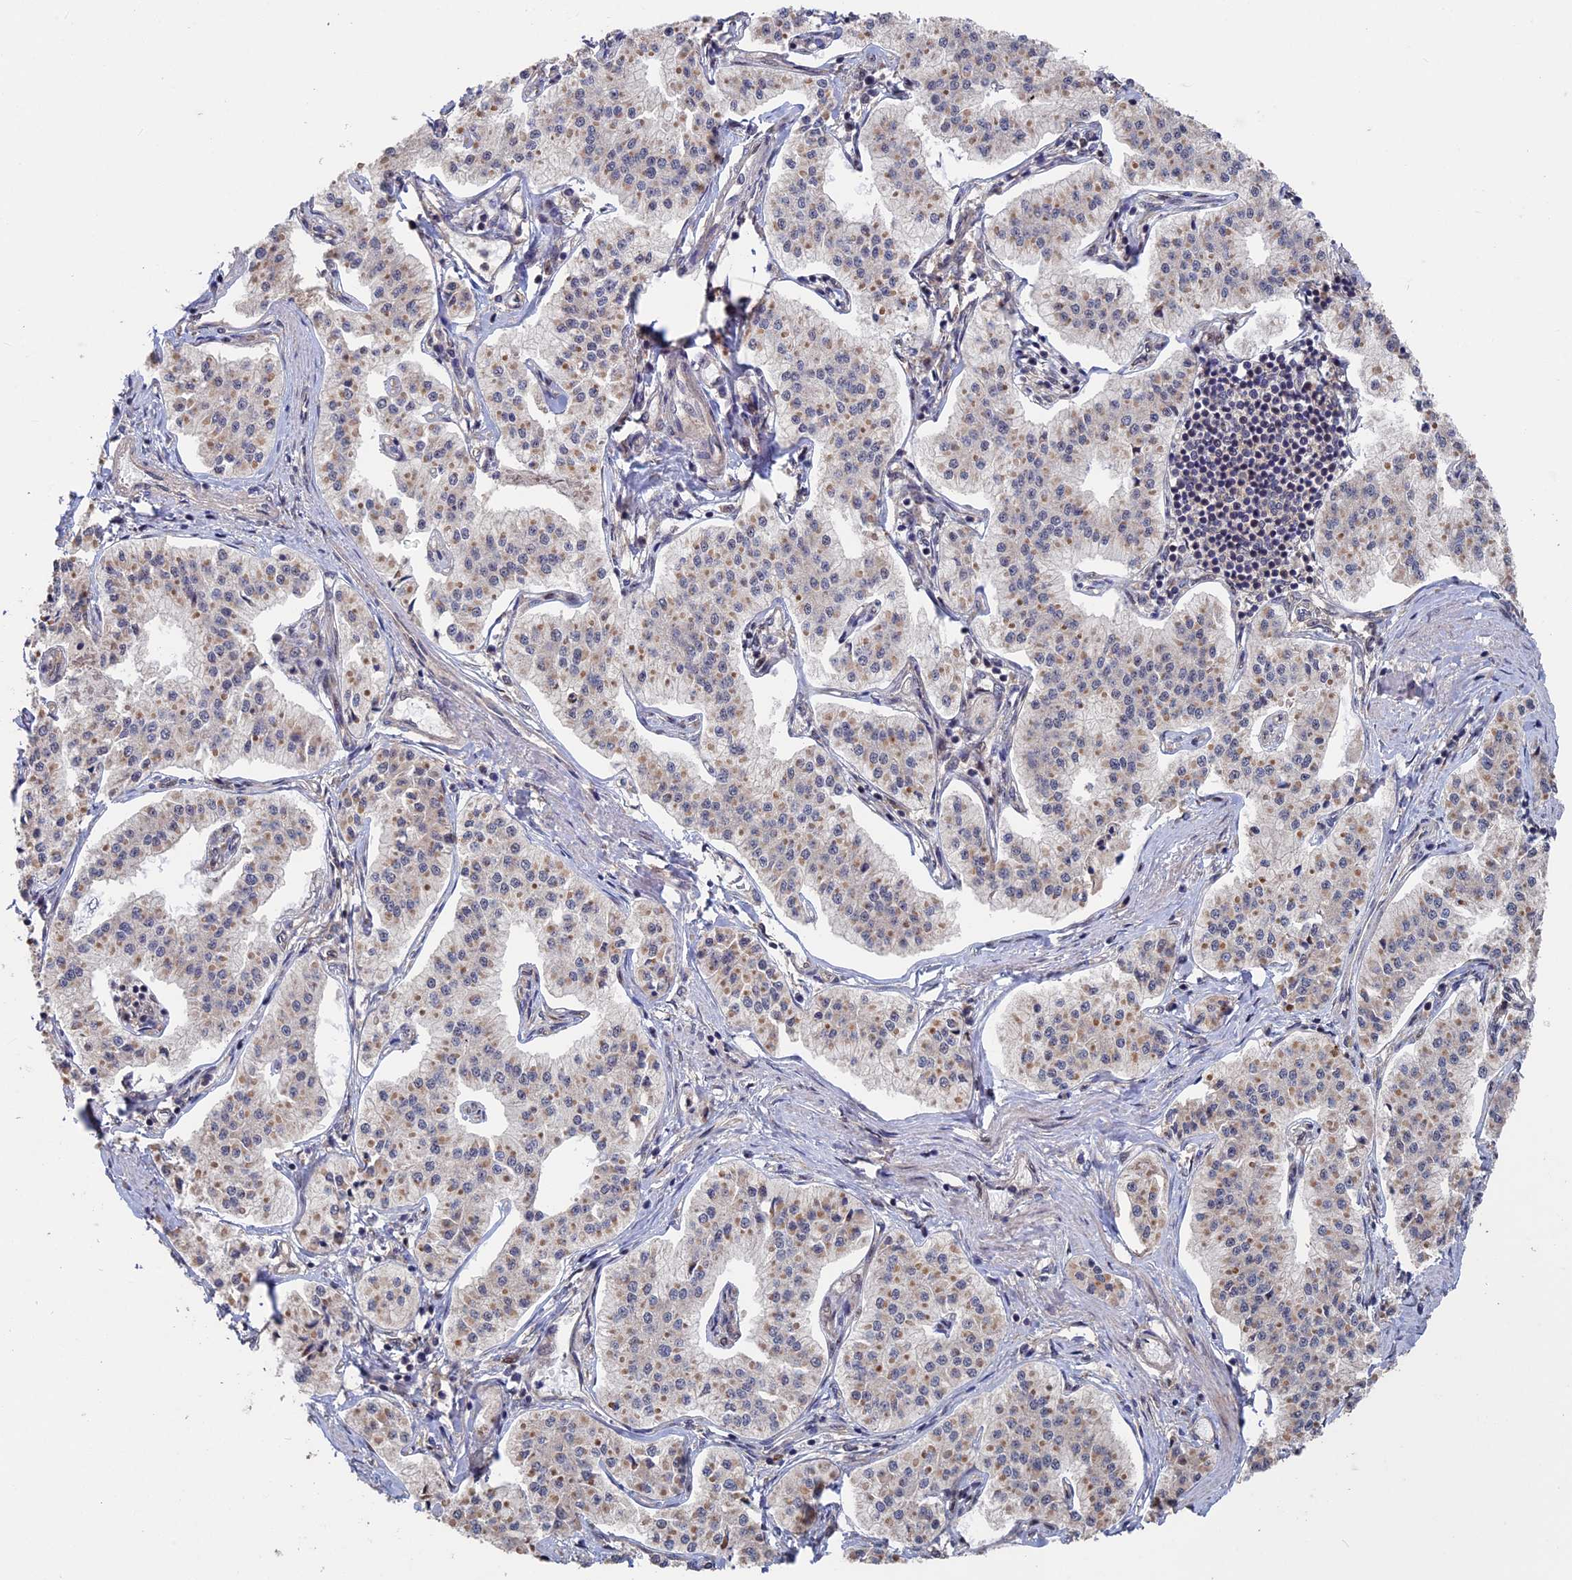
{"staining": {"intensity": "weak", "quantity": ">75%", "location": "cytoplasmic/membranous"}, "tissue": "pancreatic cancer", "cell_type": "Tumor cells", "image_type": "cancer", "snomed": [{"axis": "morphology", "description": "Adenocarcinoma, NOS"}, {"axis": "topography", "description": "Pancreas"}], "caption": "Immunohistochemistry (IHC) staining of pancreatic adenocarcinoma, which exhibits low levels of weak cytoplasmic/membranous positivity in approximately >75% of tumor cells indicating weak cytoplasmic/membranous protein staining. The staining was performed using DAB (brown) for protein detection and nuclei were counterstained in hematoxylin (blue).", "gene": "KIAA1328", "patient": {"sex": "female", "age": 50}}